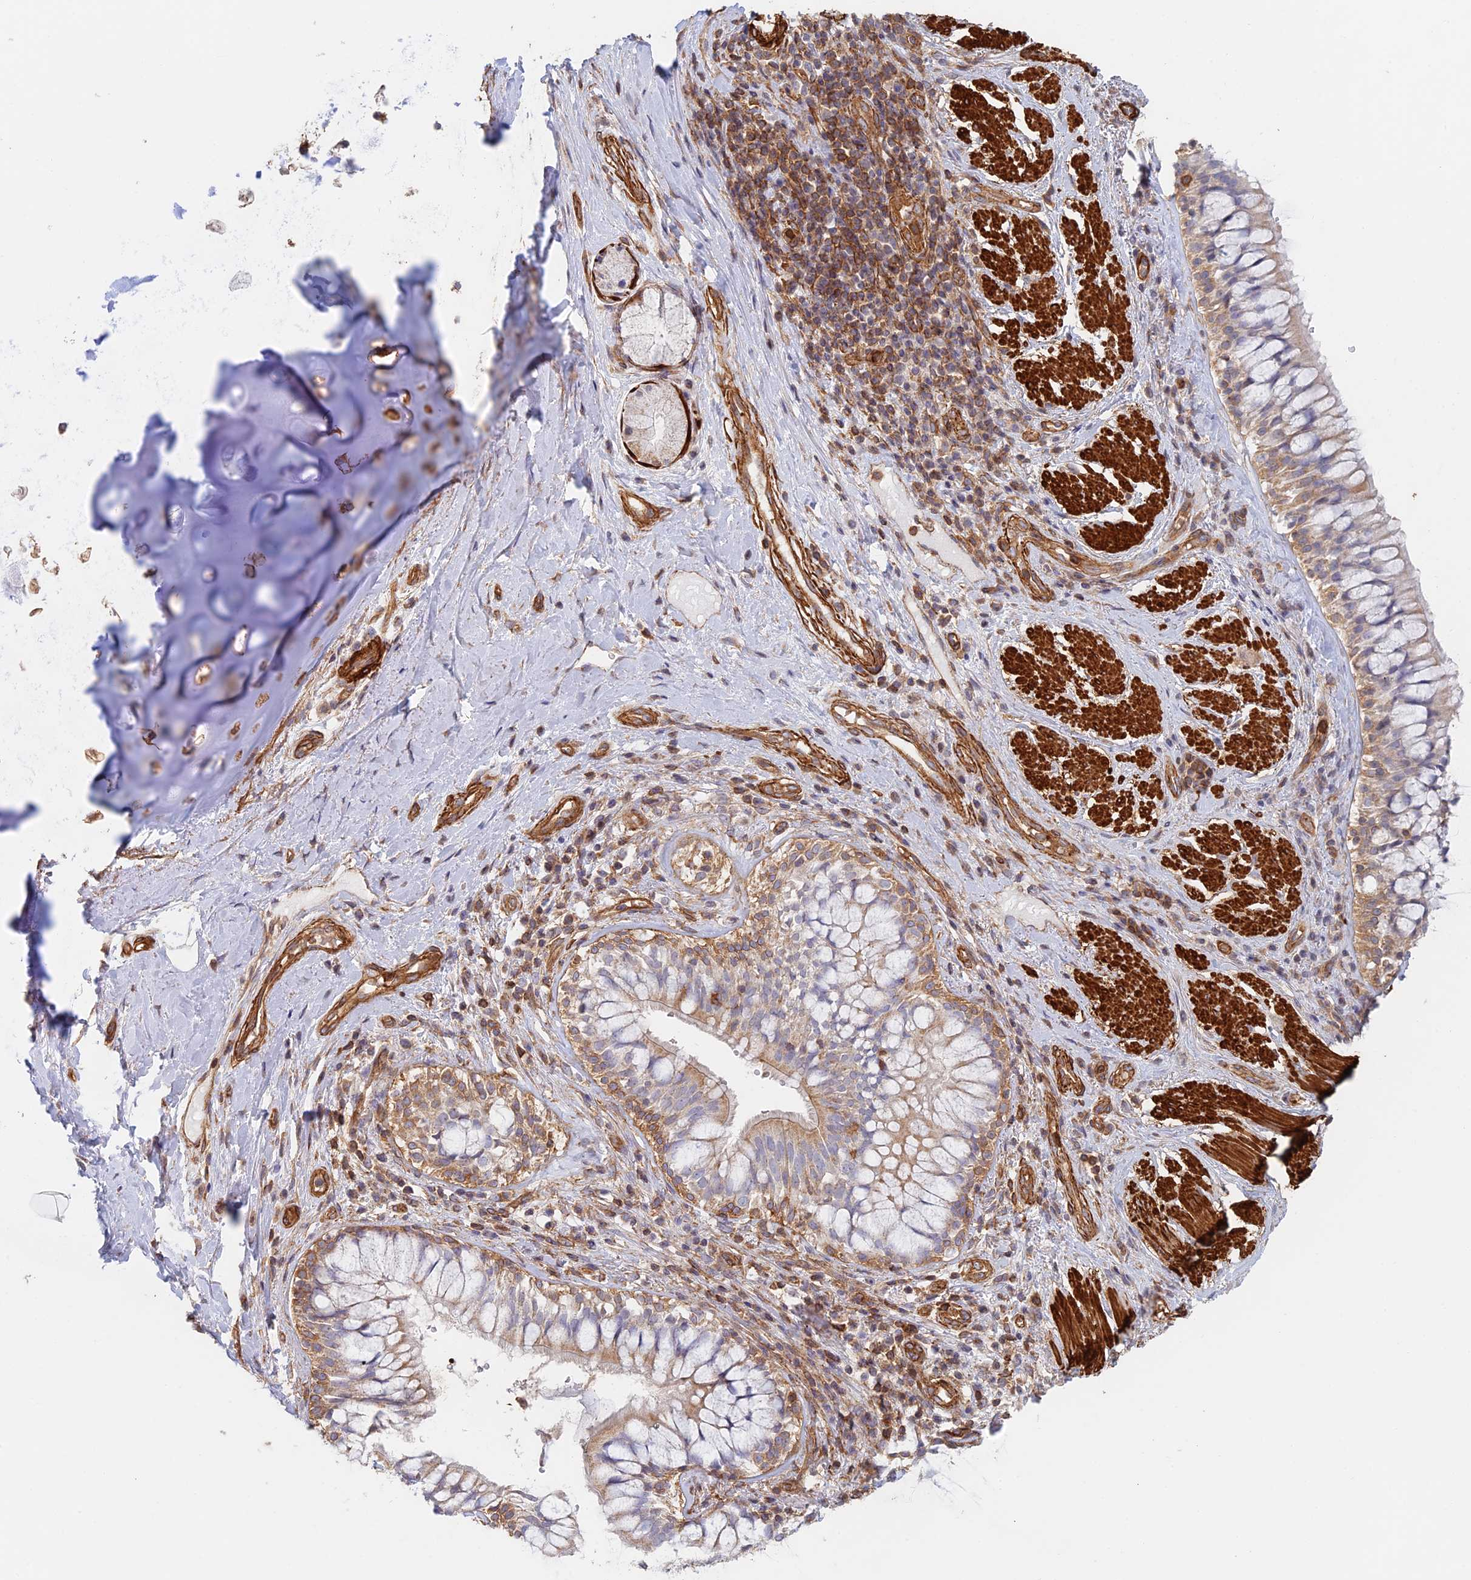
{"staining": {"intensity": "moderate", "quantity": "25%-75%", "location": "cytoplasmic/membranous"}, "tissue": "adipose tissue", "cell_type": "Adipocytes", "image_type": "normal", "snomed": [{"axis": "morphology", "description": "Normal tissue, NOS"}, {"axis": "morphology", "description": "Squamous cell carcinoma, NOS"}, {"axis": "topography", "description": "Bronchus"}, {"axis": "topography", "description": "Lung"}], "caption": "High-magnification brightfield microscopy of unremarkable adipose tissue stained with DAB (brown) and counterstained with hematoxylin (blue). adipocytes exhibit moderate cytoplasmic/membranous expression is identified in approximately25%-75% of cells.", "gene": "PAK4", "patient": {"sex": "male", "age": 64}}